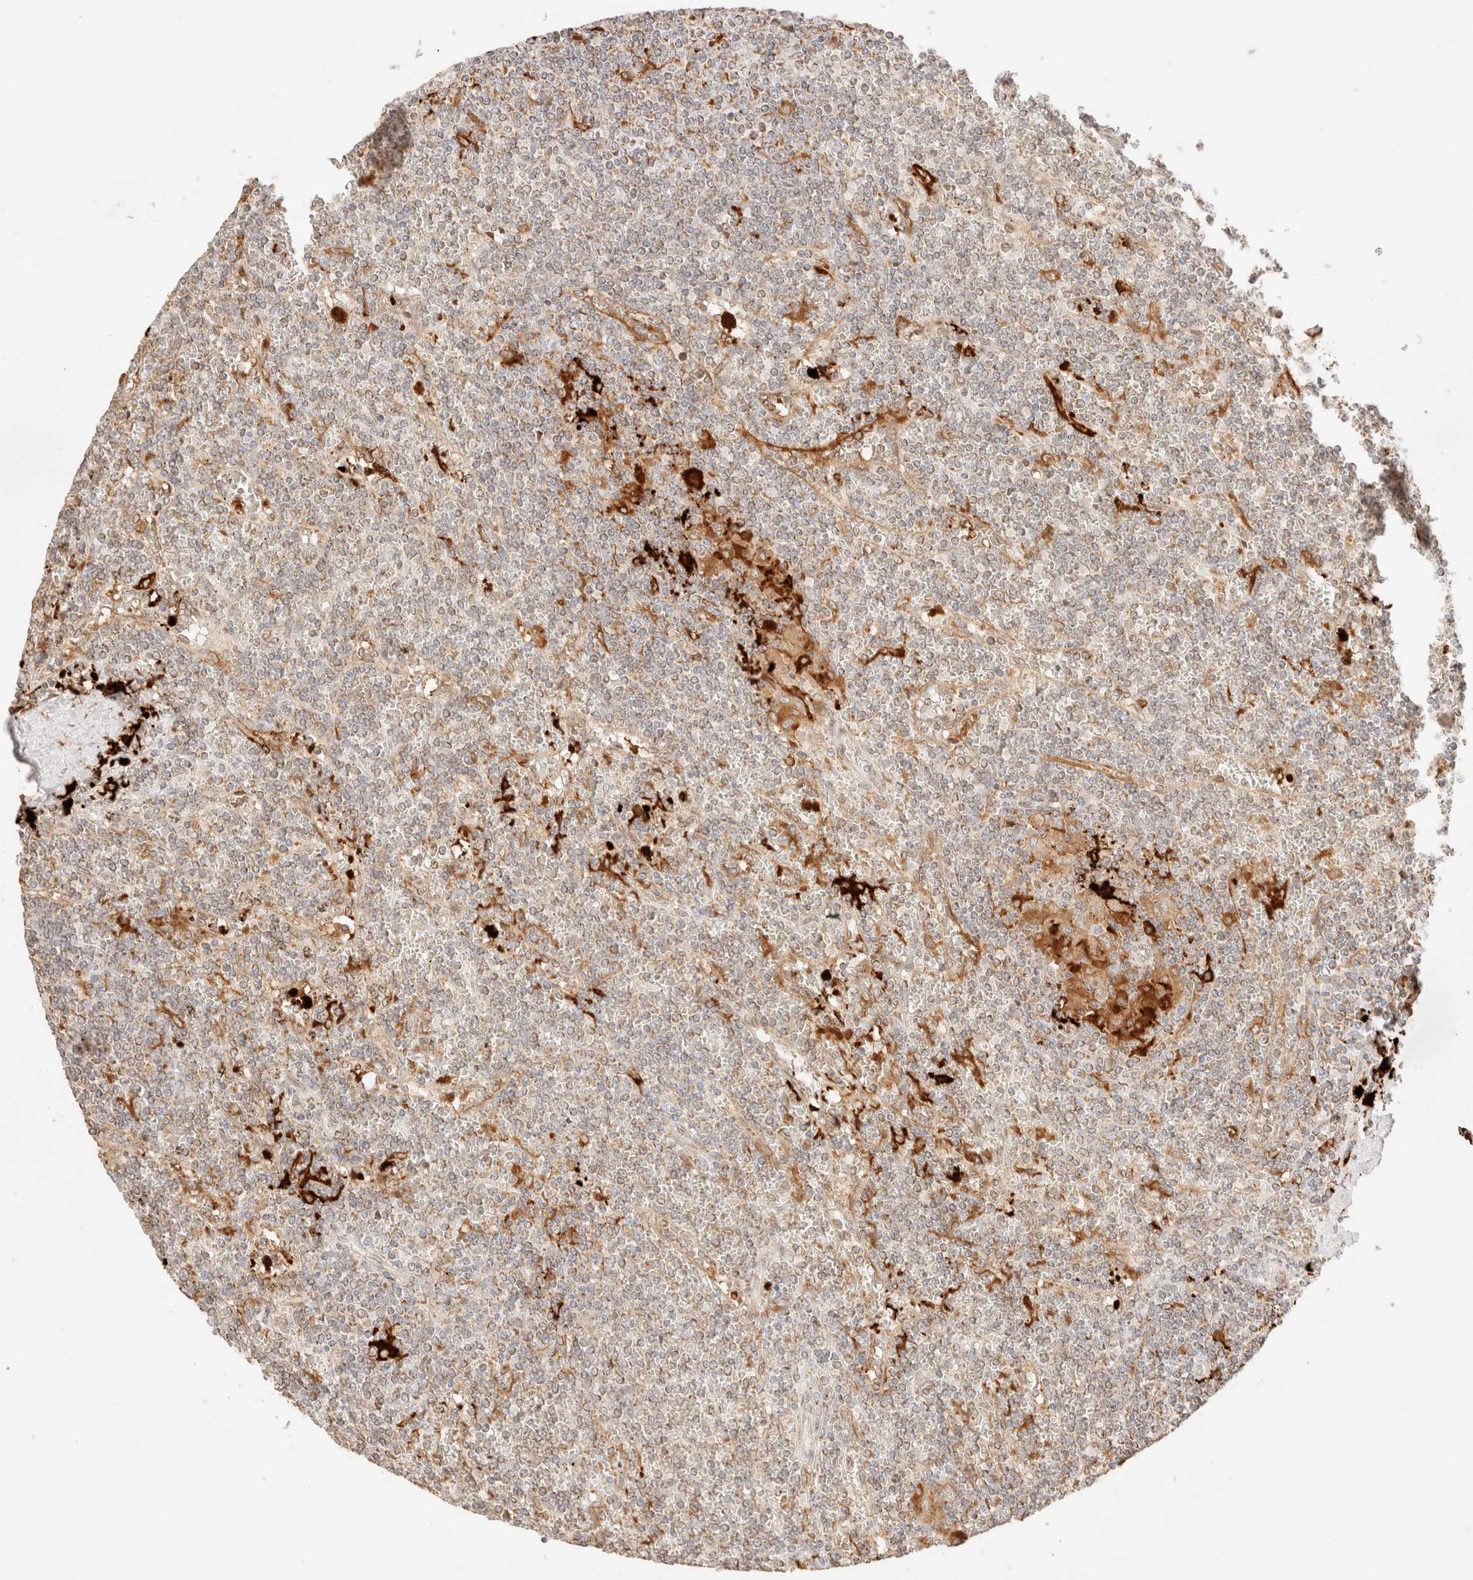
{"staining": {"intensity": "weak", "quantity": "<25%", "location": "cytoplasmic/membranous"}, "tissue": "lymphoma", "cell_type": "Tumor cells", "image_type": "cancer", "snomed": [{"axis": "morphology", "description": "Malignant lymphoma, non-Hodgkin's type, Low grade"}, {"axis": "topography", "description": "Spleen"}], "caption": "DAB immunohistochemical staining of human low-grade malignant lymphoma, non-Hodgkin's type shows no significant expression in tumor cells.", "gene": "TACO1", "patient": {"sex": "female", "age": 19}}